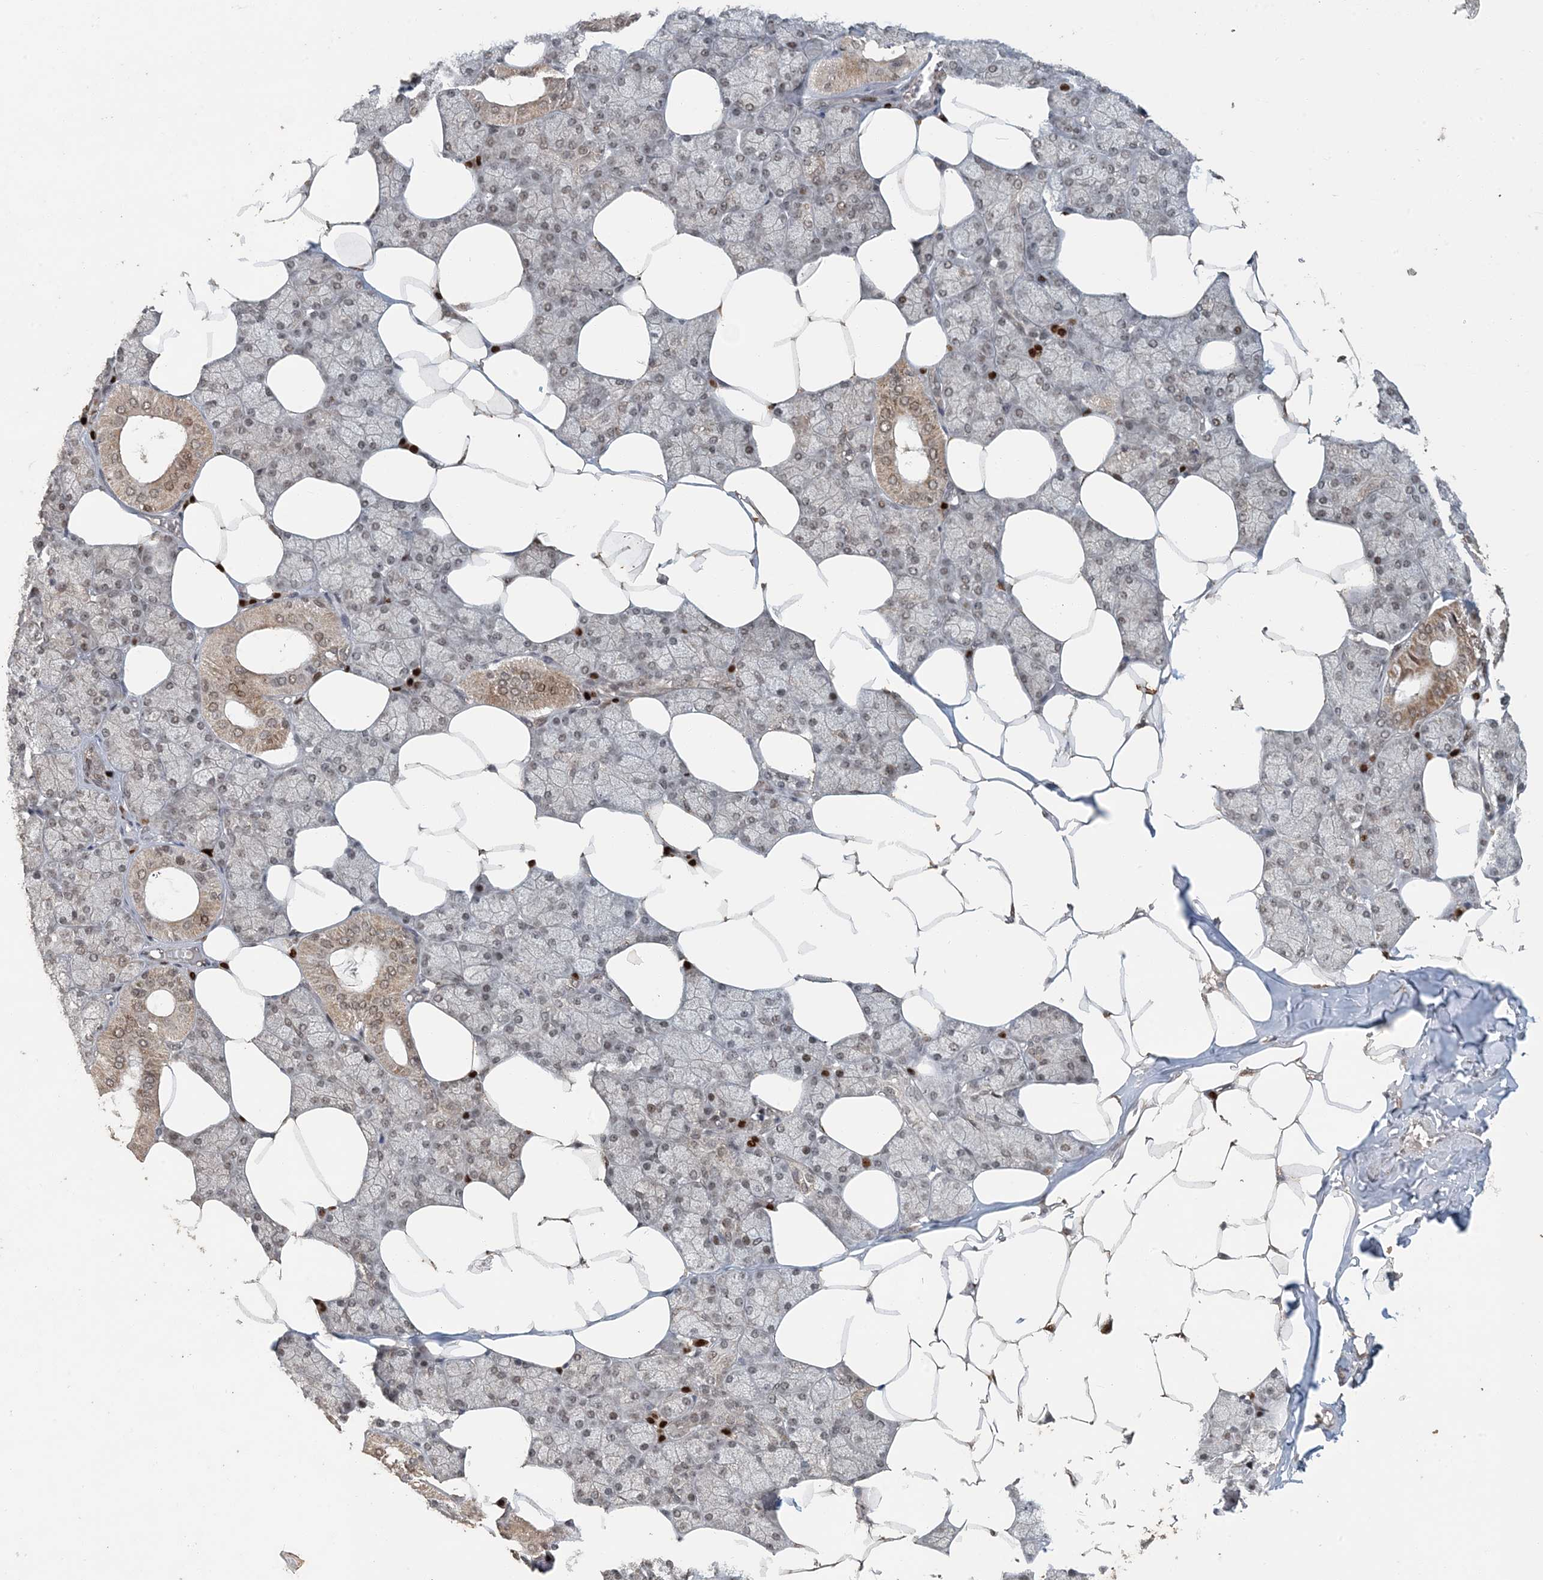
{"staining": {"intensity": "moderate", "quantity": "25%-75%", "location": "cytoplasmic/membranous,nuclear"}, "tissue": "salivary gland", "cell_type": "Glandular cells", "image_type": "normal", "snomed": [{"axis": "morphology", "description": "Normal tissue, NOS"}, {"axis": "topography", "description": "Salivary gland"}], "caption": "Immunohistochemical staining of benign salivary gland demonstrates 25%-75% levels of moderate cytoplasmic/membranous,nuclear protein staining in approximately 25%-75% of glandular cells. (Brightfield microscopy of DAB IHC at high magnification).", "gene": "ATP13A2", "patient": {"sex": "male", "age": 62}}